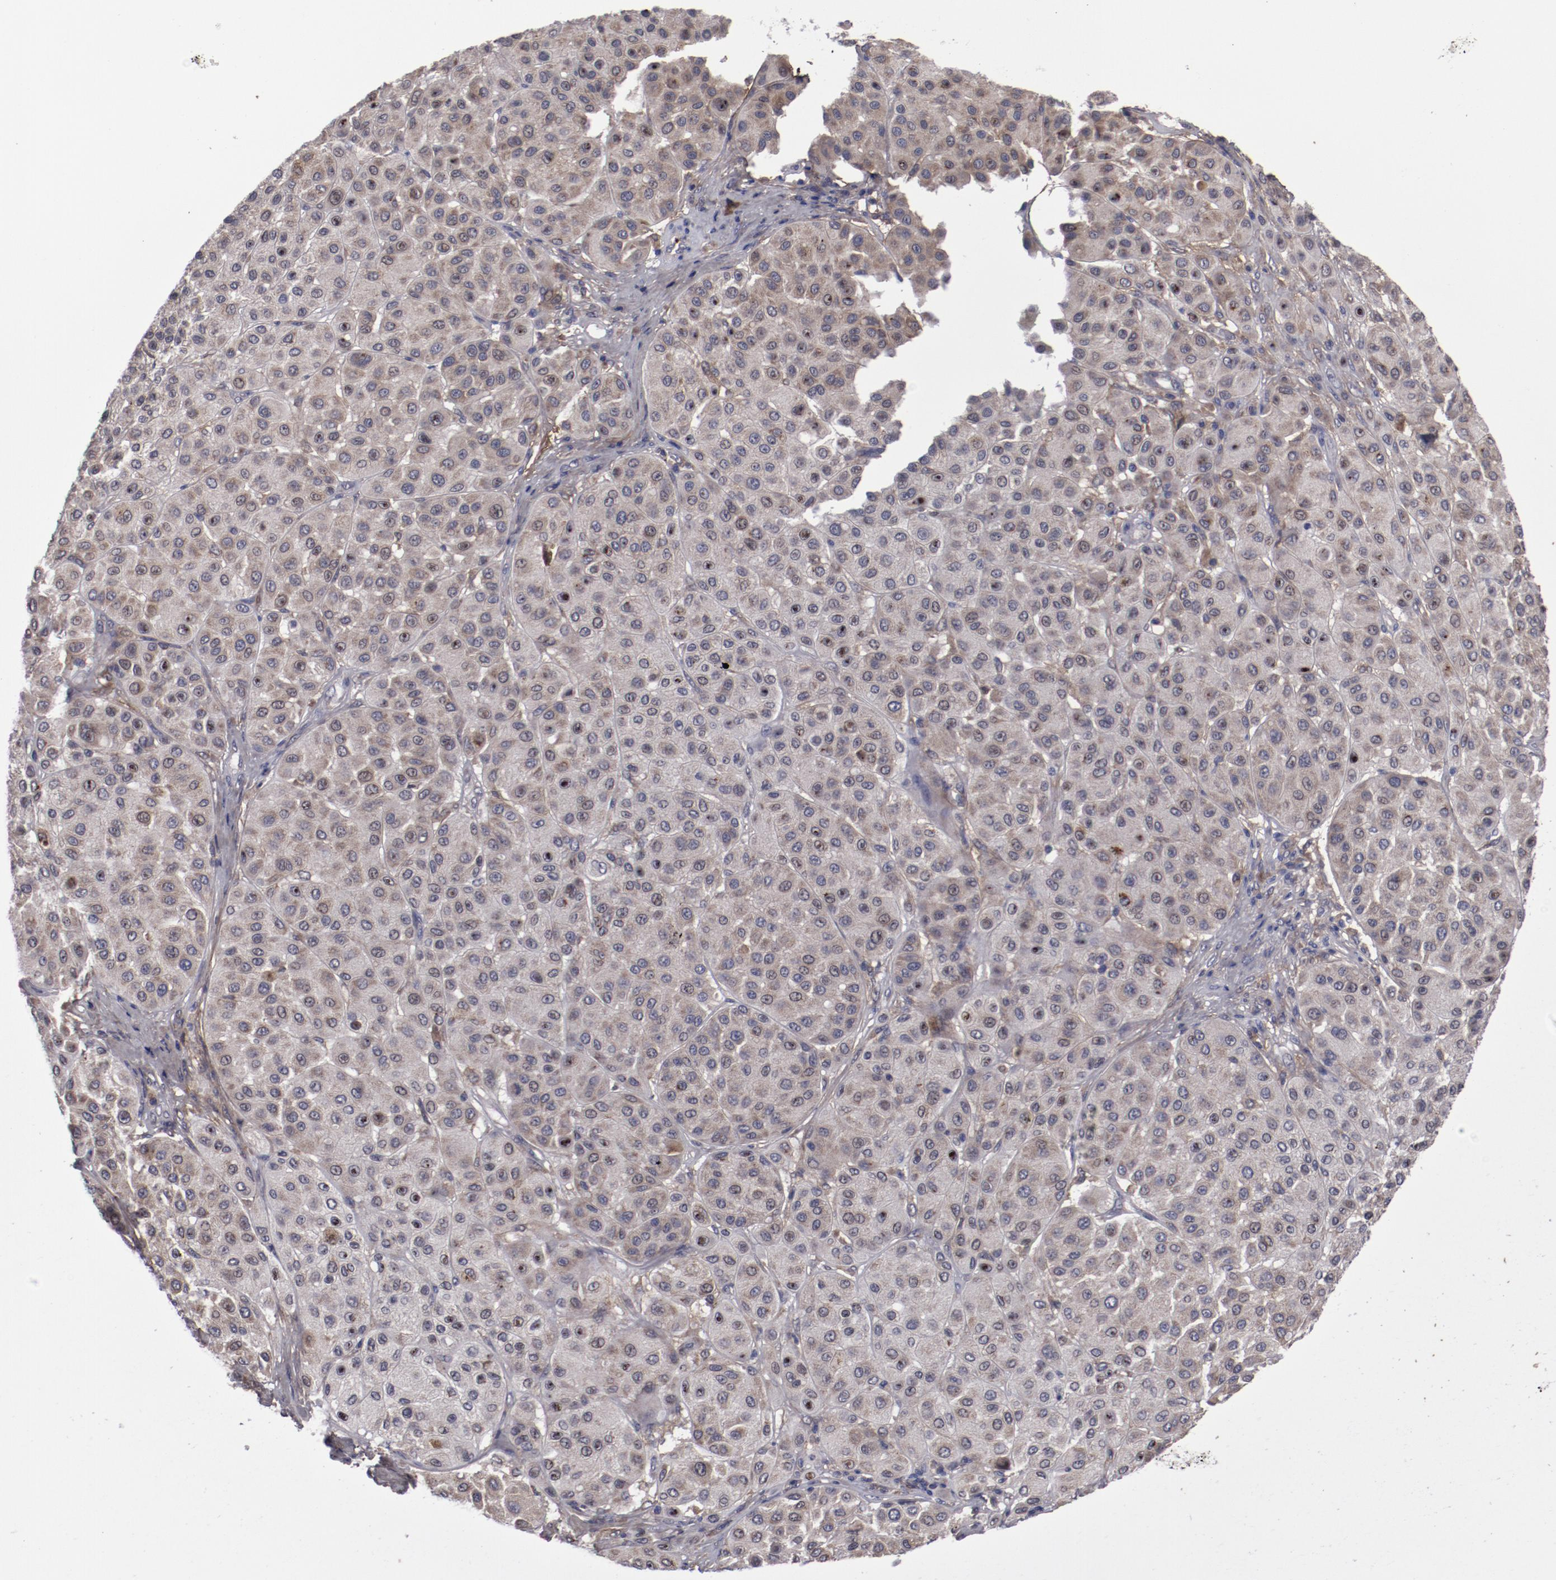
{"staining": {"intensity": "weak", "quantity": ">75%", "location": "cytoplasmic/membranous"}, "tissue": "melanoma", "cell_type": "Tumor cells", "image_type": "cancer", "snomed": [{"axis": "morphology", "description": "Normal tissue, NOS"}, {"axis": "morphology", "description": "Malignant melanoma, Metastatic site"}, {"axis": "topography", "description": "Skin"}], "caption": "About >75% of tumor cells in human melanoma demonstrate weak cytoplasmic/membranous protein expression as visualized by brown immunohistochemical staining.", "gene": "IL12A", "patient": {"sex": "male", "age": 41}}